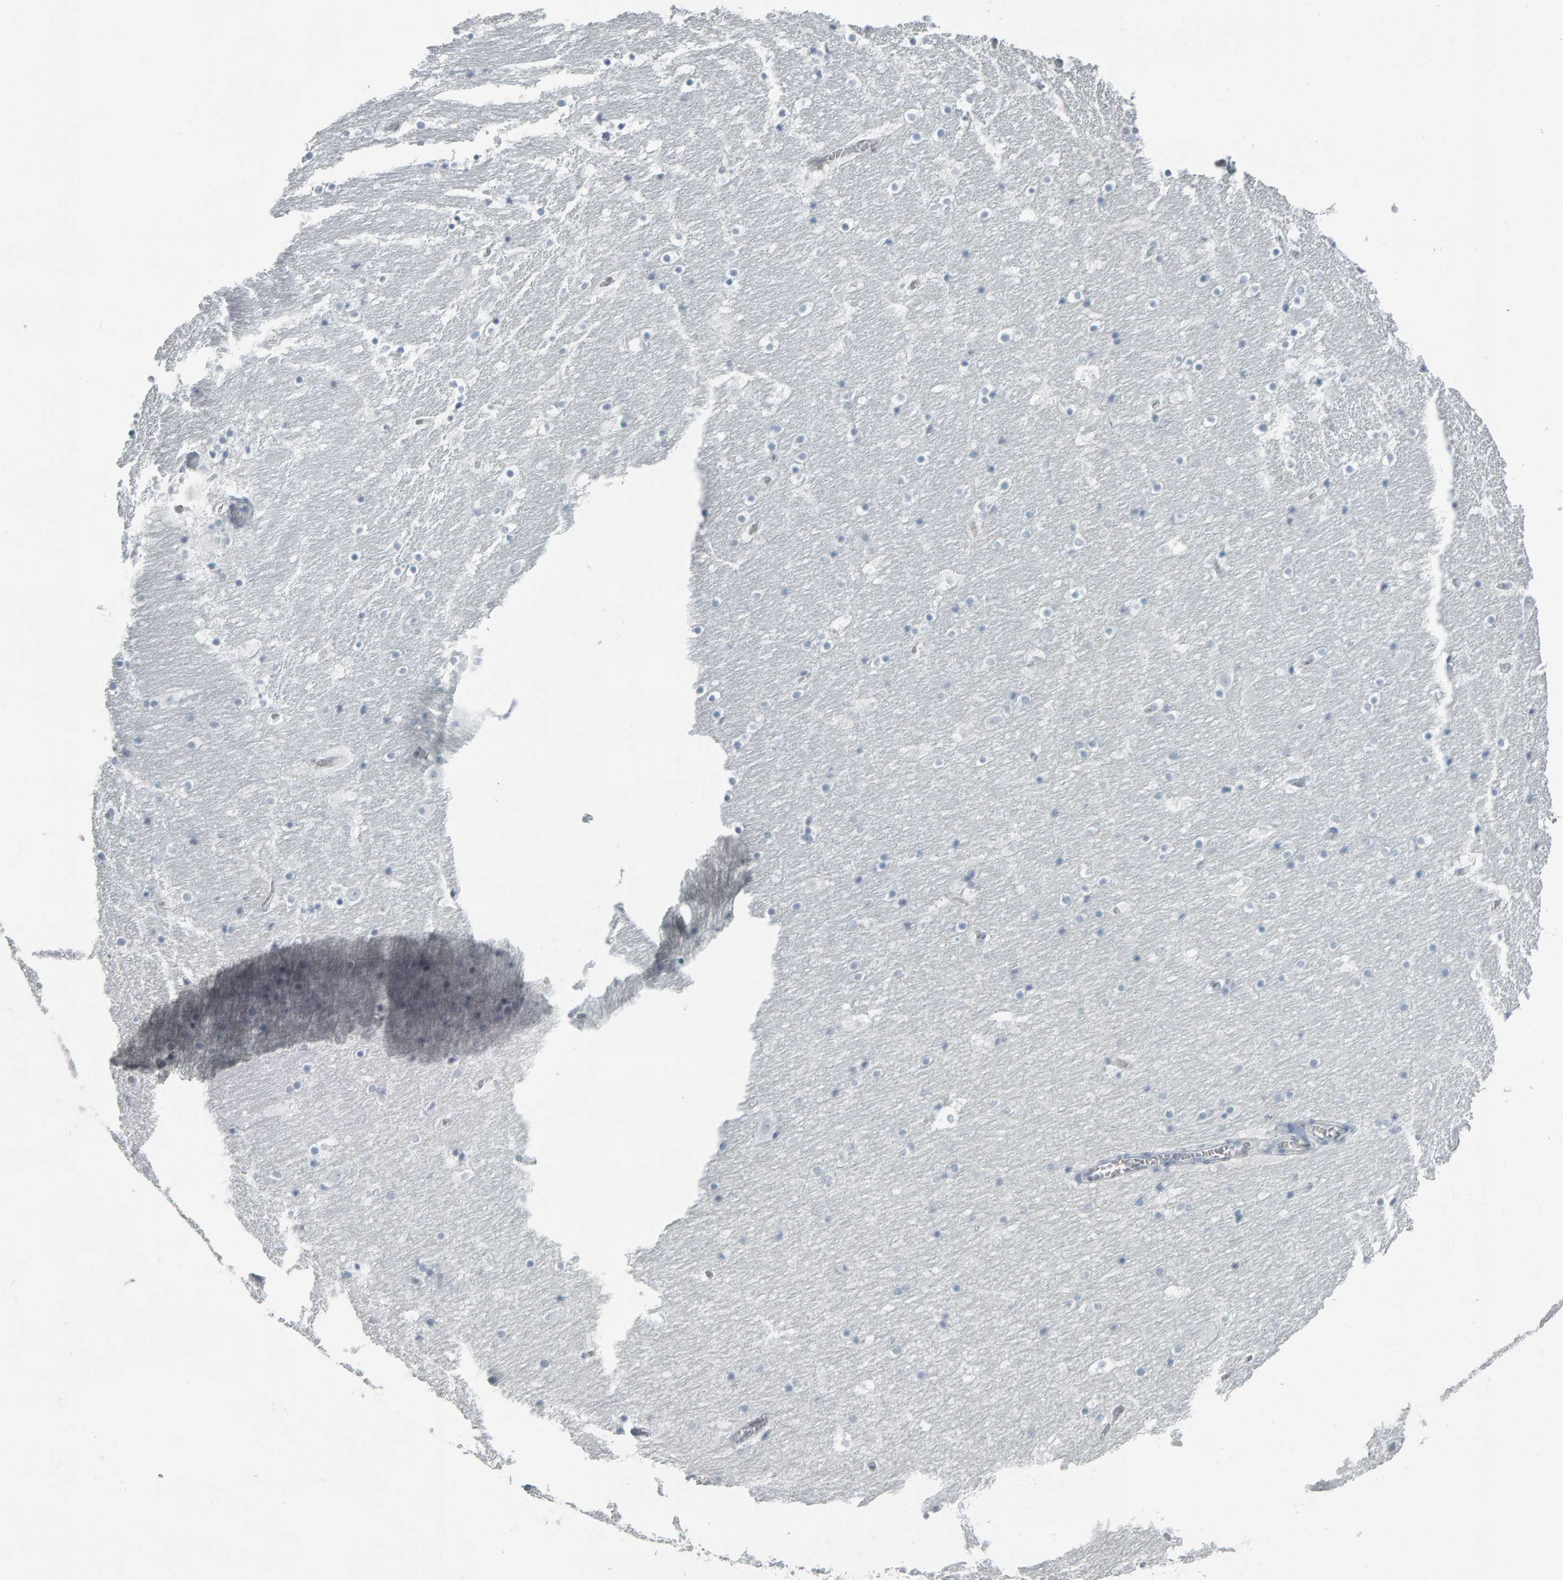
{"staining": {"intensity": "negative", "quantity": "none", "location": "none"}, "tissue": "hippocampus", "cell_type": "Glial cells", "image_type": "normal", "snomed": [{"axis": "morphology", "description": "Normal tissue, NOS"}, {"axis": "topography", "description": "Hippocampus"}], "caption": "Immunohistochemistry (IHC) of benign human hippocampus demonstrates no expression in glial cells.", "gene": "PYY", "patient": {"sex": "male", "age": 45}}